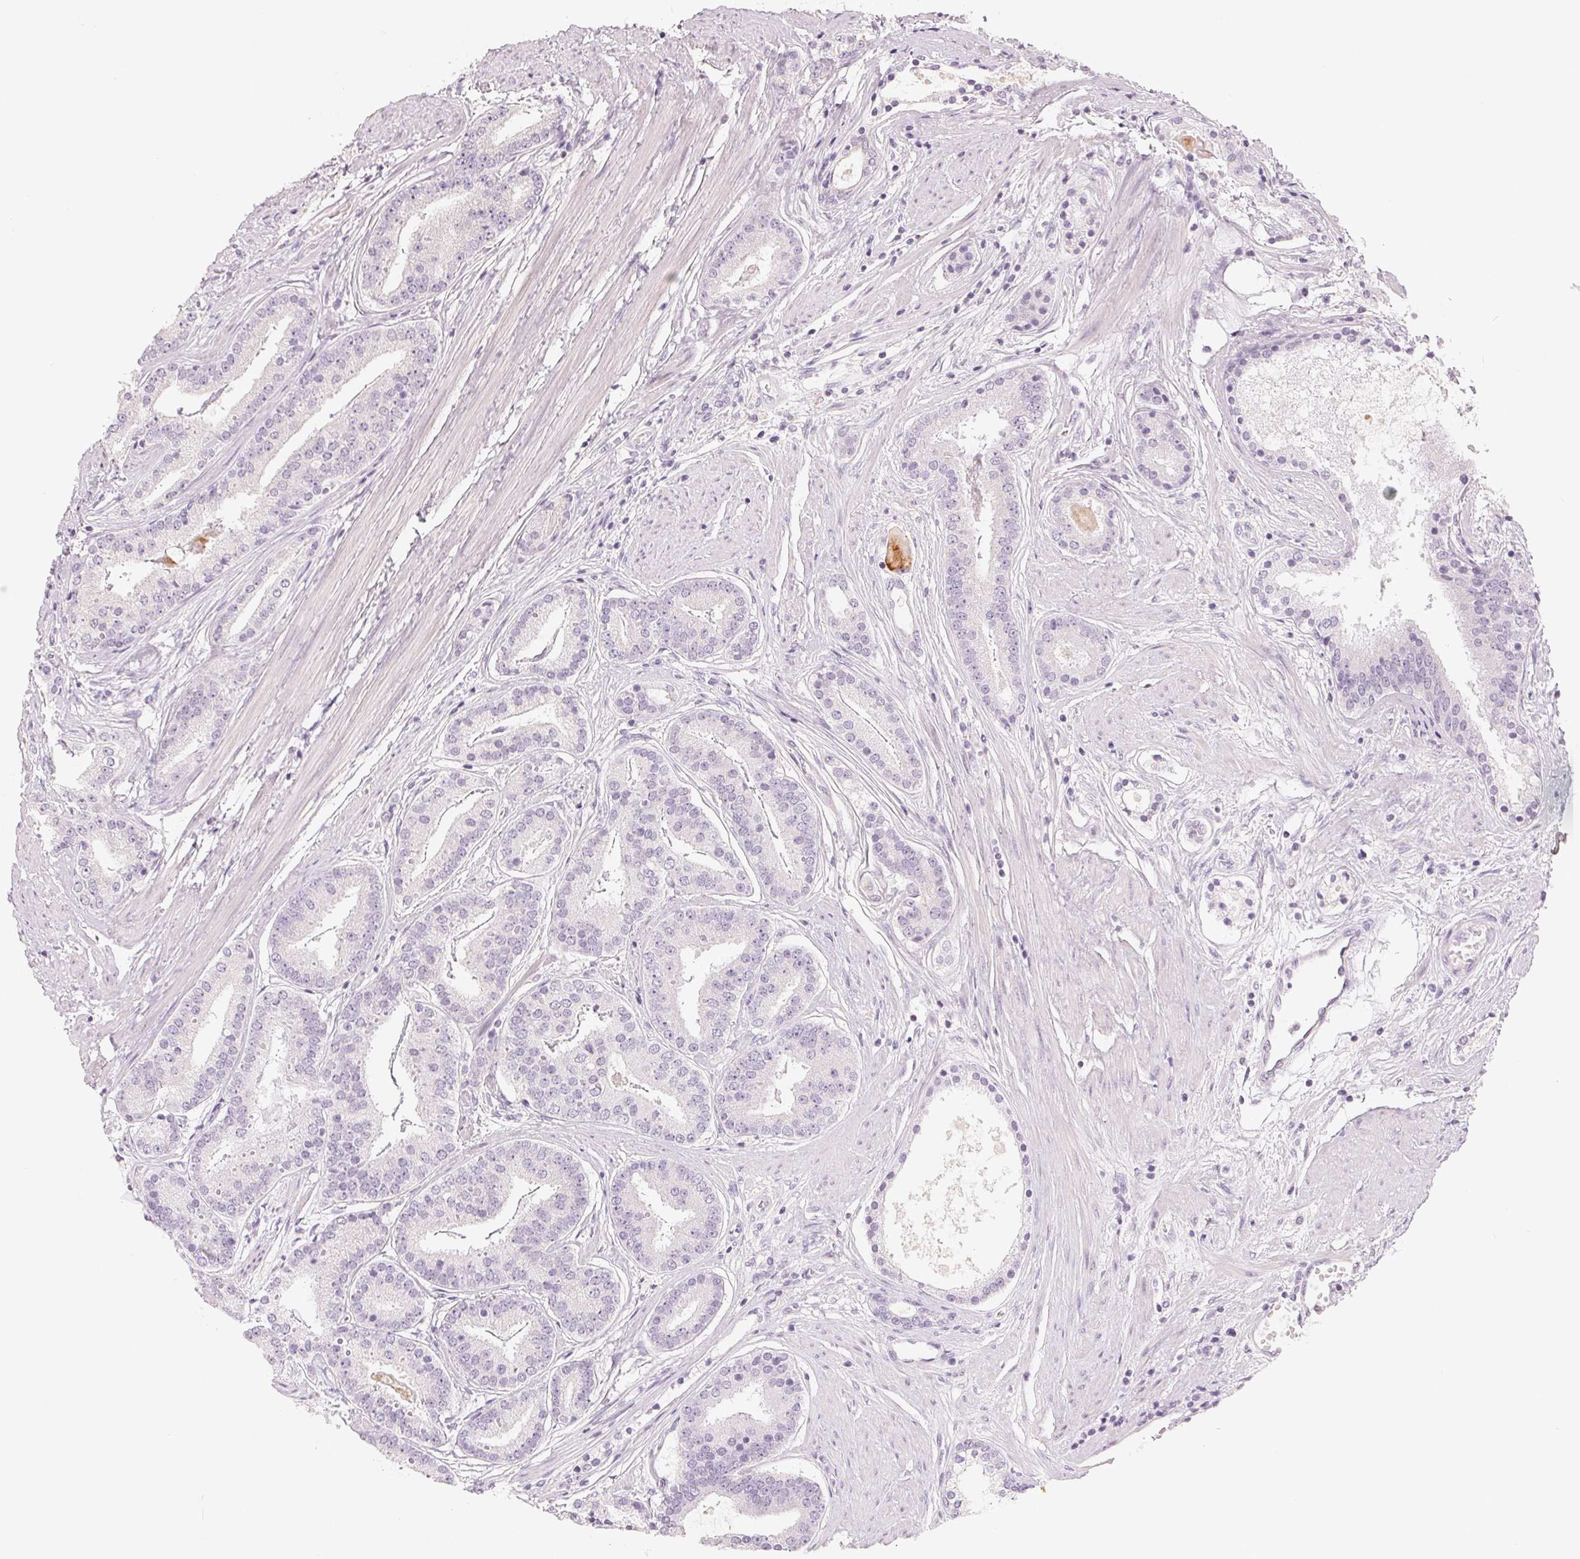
{"staining": {"intensity": "negative", "quantity": "none", "location": "none"}, "tissue": "prostate cancer", "cell_type": "Tumor cells", "image_type": "cancer", "snomed": [{"axis": "morphology", "description": "Adenocarcinoma, High grade"}, {"axis": "topography", "description": "Prostate"}], "caption": "Micrograph shows no protein staining in tumor cells of adenocarcinoma (high-grade) (prostate) tissue. (DAB immunohistochemistry visualized using brightfield microscopy, high magnification).", "gene": "LVRN", "patient": {"sex": "male", "age": 63}}